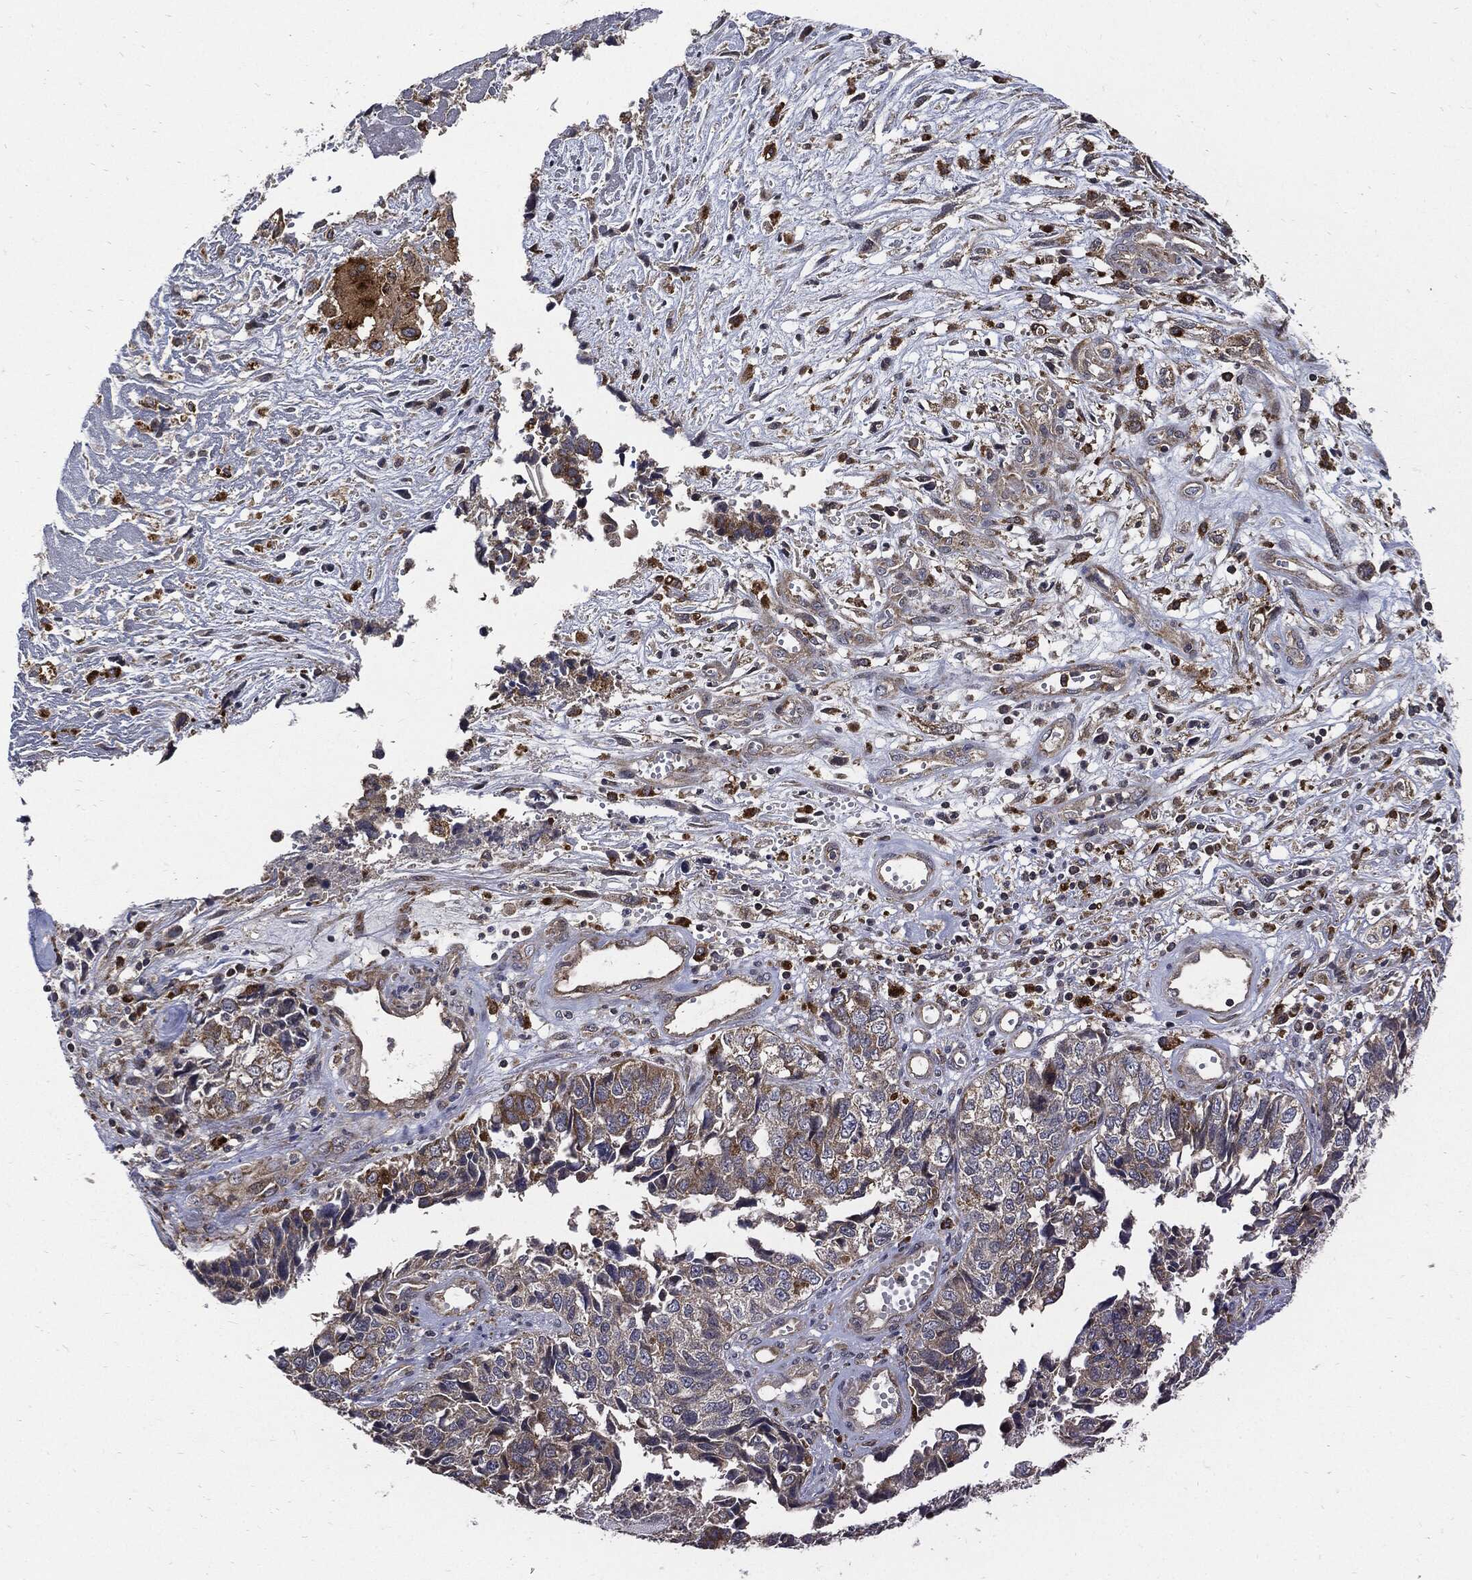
{"staining": {"intensity": "weak", "quantity": "<25%", "location": "cytoplasmic/membranous"}, "tissue": "cervical cancer", "cell_type": "Tumor cells", "image_type": "cancer", "snomed": [{"axis": "morphology", "description": "Squamous cell carcinoma, NOS"}, {"axis": "topography", "description": "Cervix"}], "caption": "There is no significant expression in tumor cells of cervical cancer. (Immunohistochemistry (ihc), brightfield microscopy, high magnification).", "gene": "SLC31A2", "patient": {"sex": "female", "age": 63}}